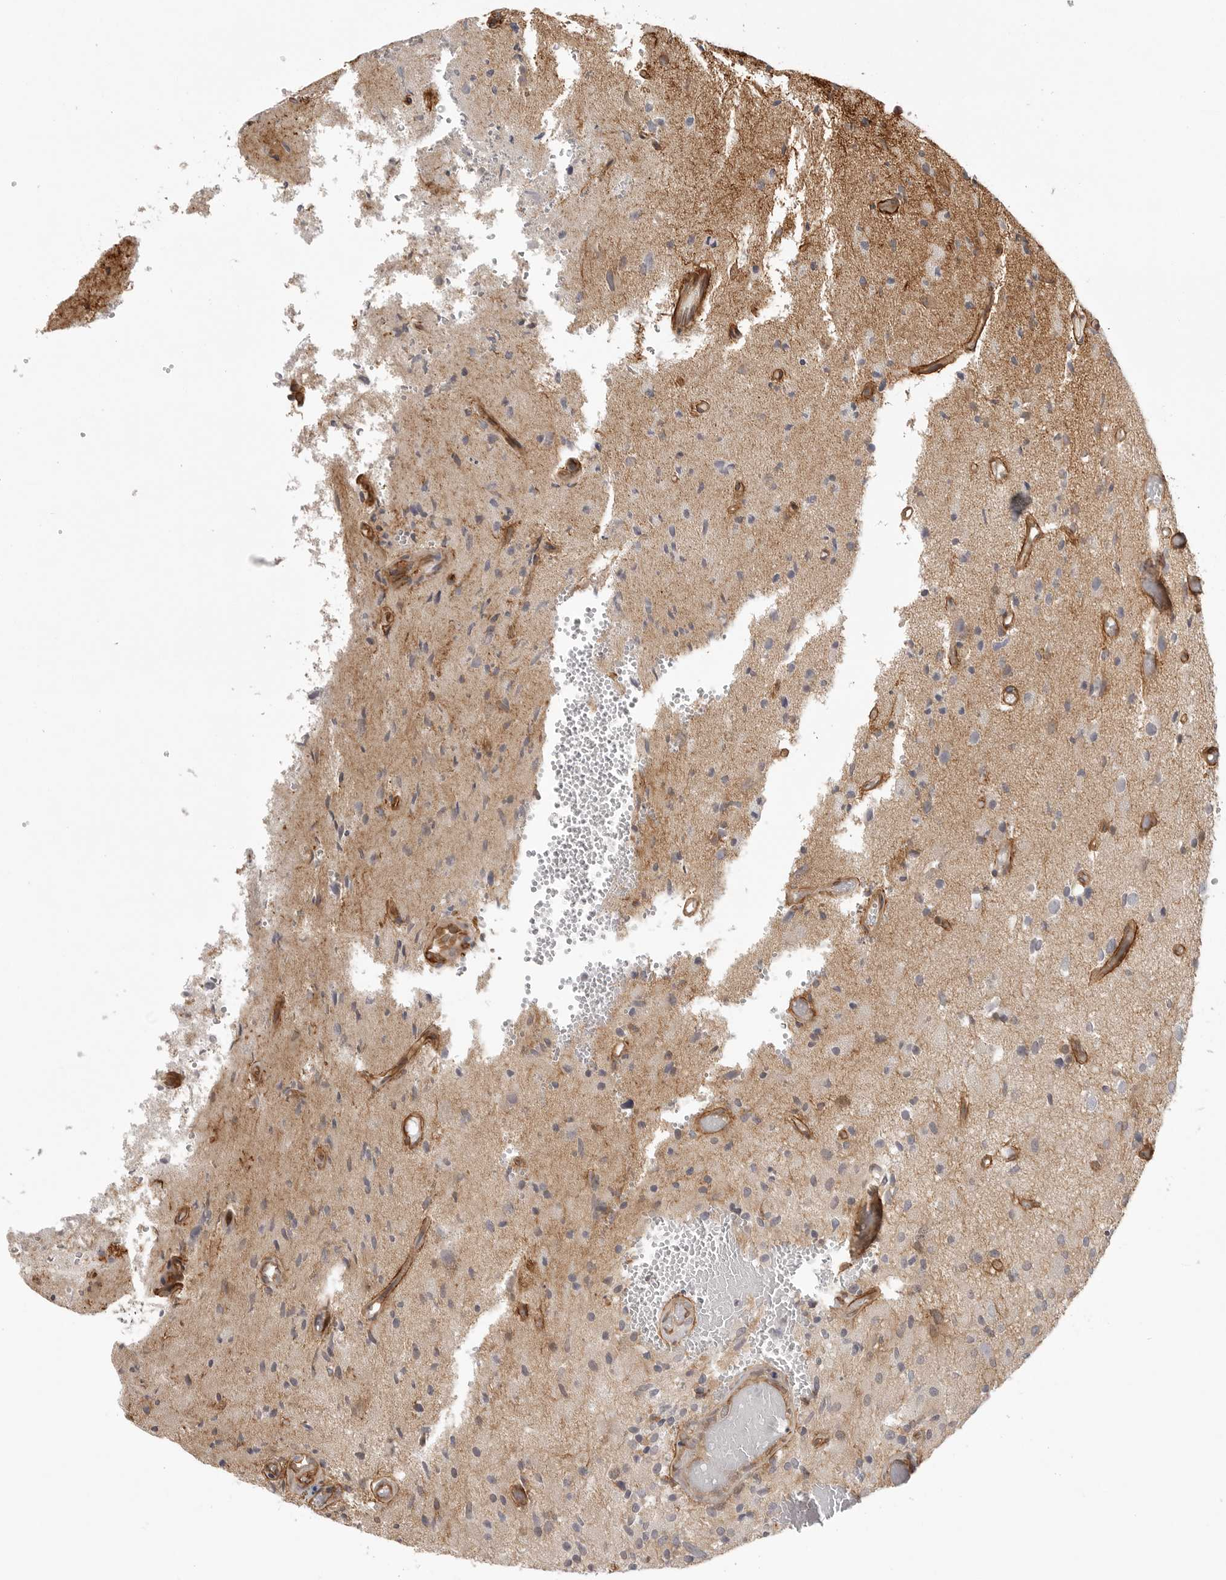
{"staining": {"intensity": "negative", "quantity": "none", "location": "none"}, "tissue": "glioma", "cell_type": "Tumor cells", "image_type": "cancer", "snomed": [{"axis": "morphology", "description": "Normal tissue, NOS"}, {"axis": "morphology", "description": "Glioma, malignant, High grade"}, {"axis": "topography", "description": "Cerebral cortex"}], "caption": "IHC image of neoplastic tissue: glioma stained with DAB shows no significant protein staining in tumor cells.", "gene": "ATOH7", "patient": {"sex": "male", "age": 77}}